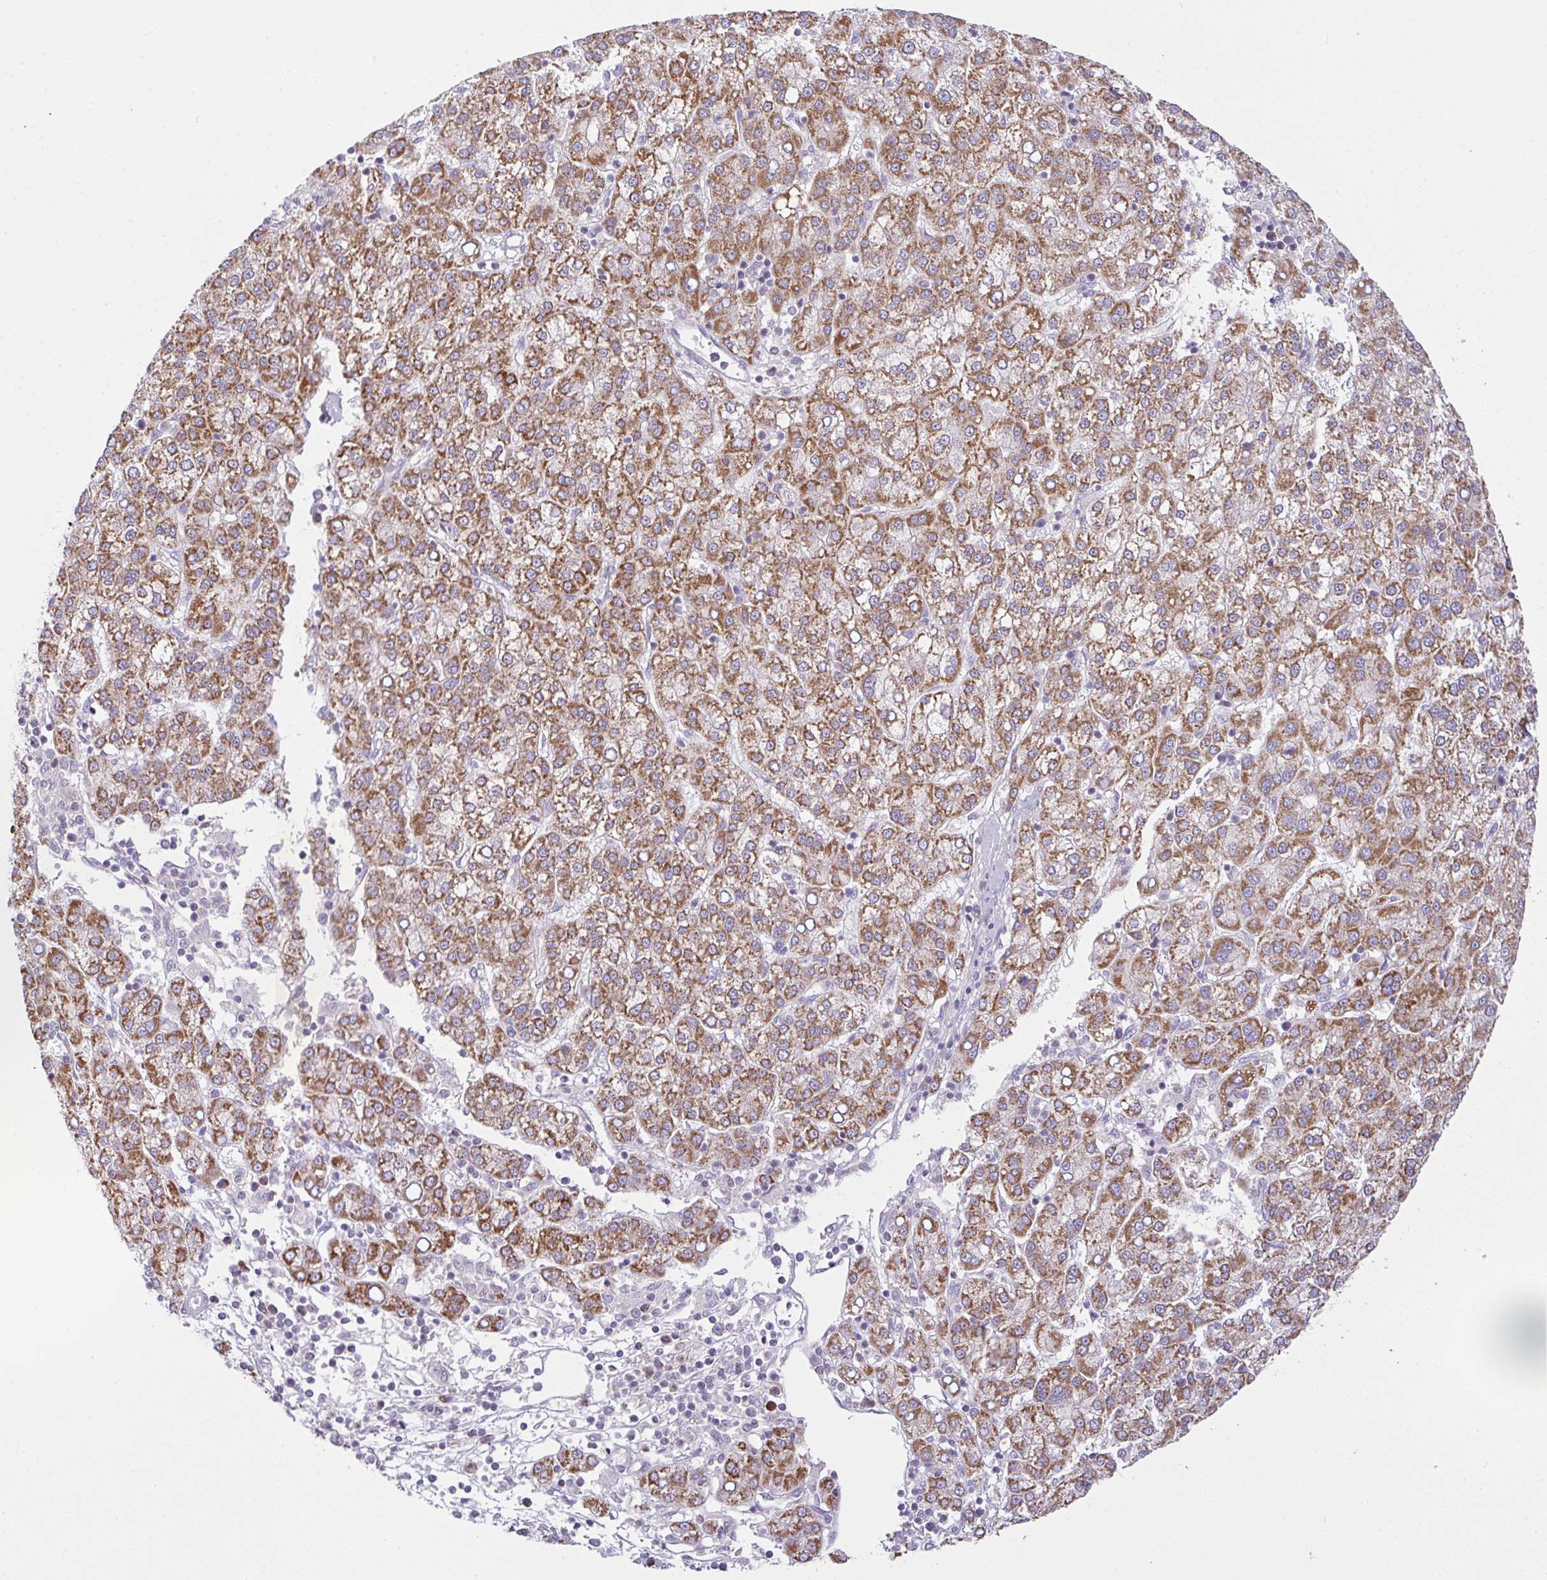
{"staining": {"intensity": "strong", "quantity": ">75%", "location": "cytoplasmic/membranous"}, "tissue": "liver cancer", "cell_type": "Tumor cells", "image_type": "cancer", "snomed": [{"axis": "morphology", "description": "Carcinoma, Hepatocellular, NOS"}, {"axis": "topography", "description": "Liver"}], "caption": "Hepatocellular carcinoma (liver) was stained to show a protein in brown. There is high levels of strong cytoplasmic/membranous positivity in approximately >75% of tumor cells. The staining was performed using DAB to visualize the protein expression in brown, while the nuclei were stained in blue with hematoxylin (Magnification: 20x).", "gene": "CHDH", "patient": {"sex": "female", "age": 58}}